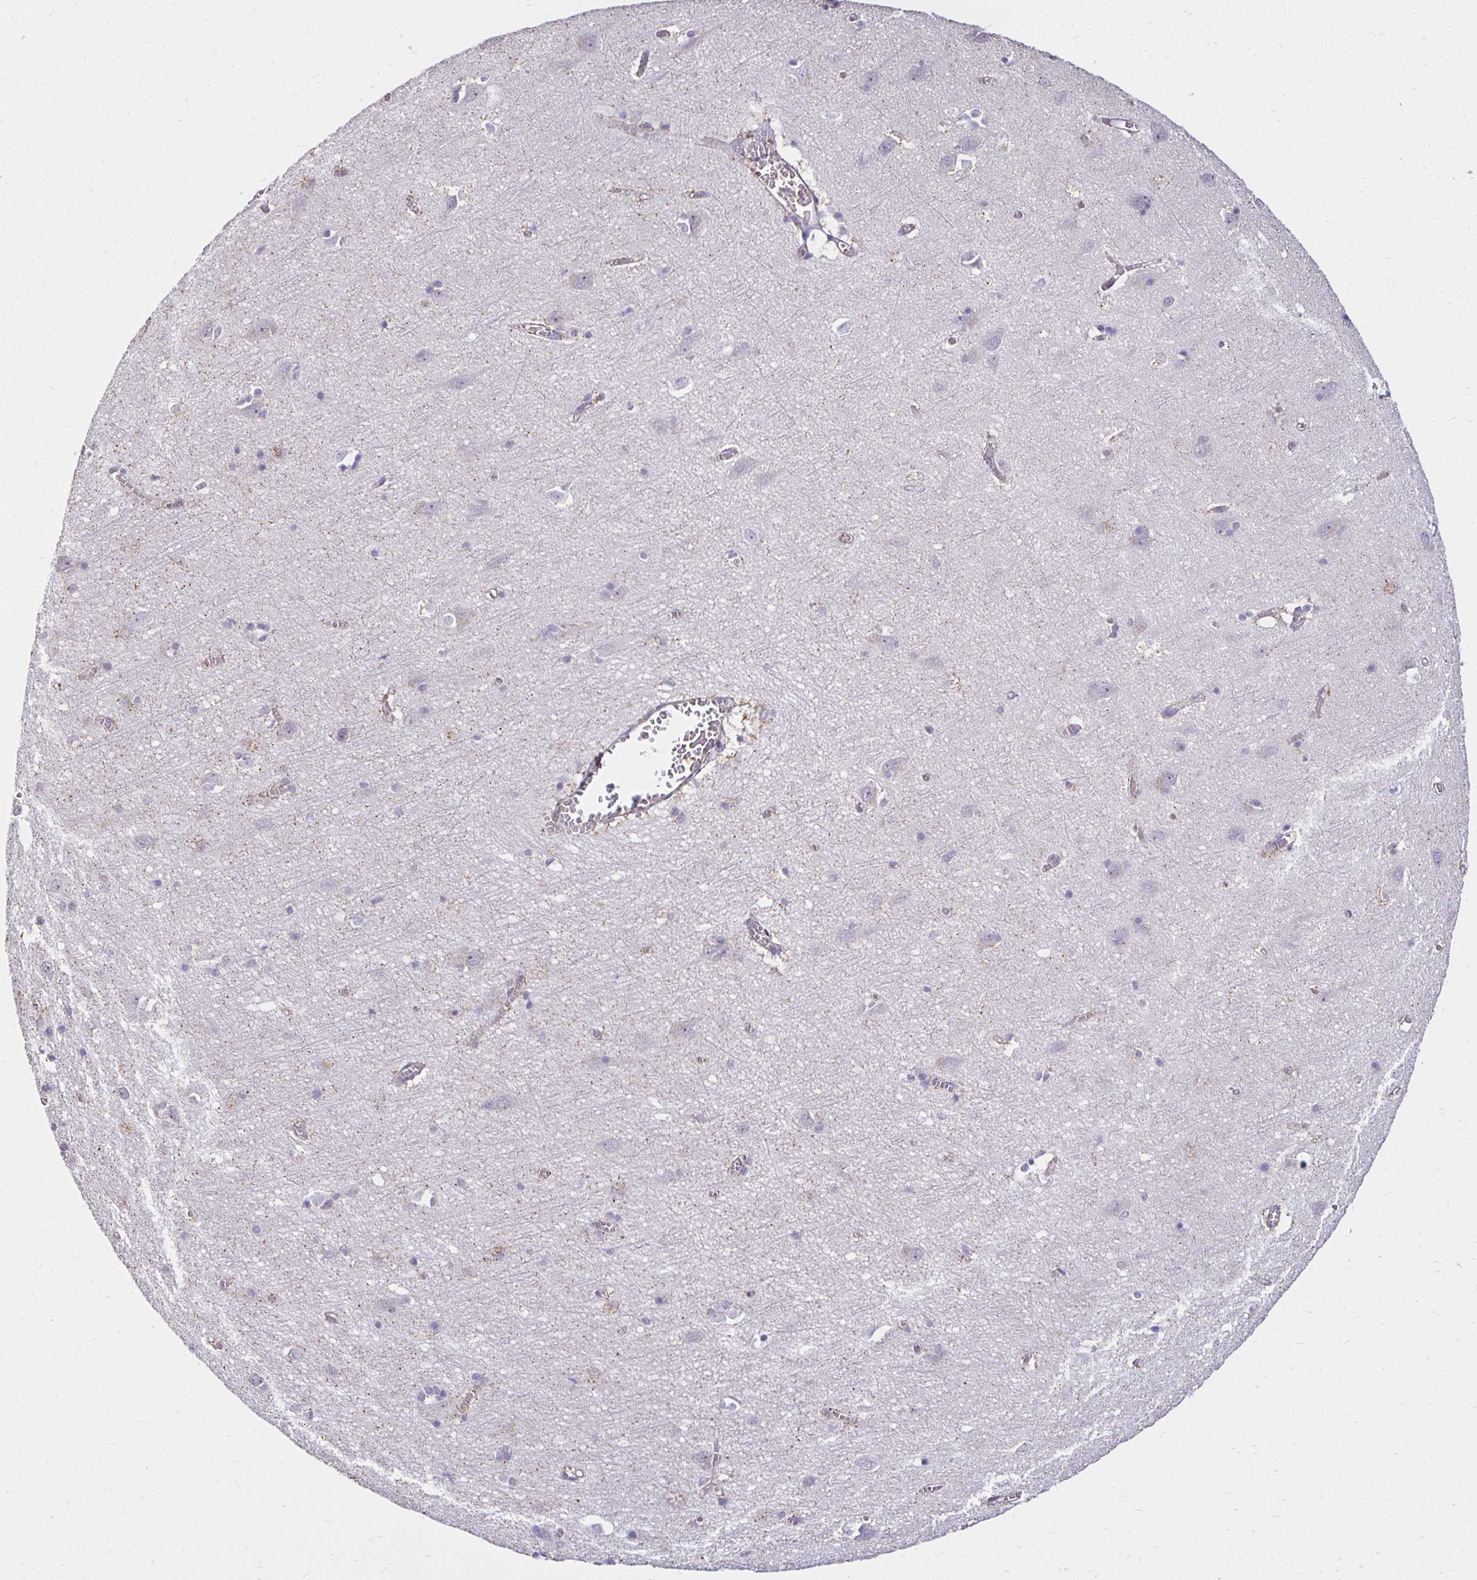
{"staining": {"intensity": "negative", "quantity": "none", "location": "none"}, "tissue": "cerebral cortex", "cell_type": "Endothelial cells", "image_type": "normal", "snomed": [{"axis": "morphology", "description": "Normal tissue, NOS"}, {"axis": "topography", "description": "Cerebral cortex"}], "caption": "Immunohistochemistry (IHC) micrograph of benign cerebral cortex: human cerebral cortex stained with DAB displays no significant protein expression in endothelial cells.", "gene": "PNPLA3", "patient": {"sex": "male", "age": 70}}